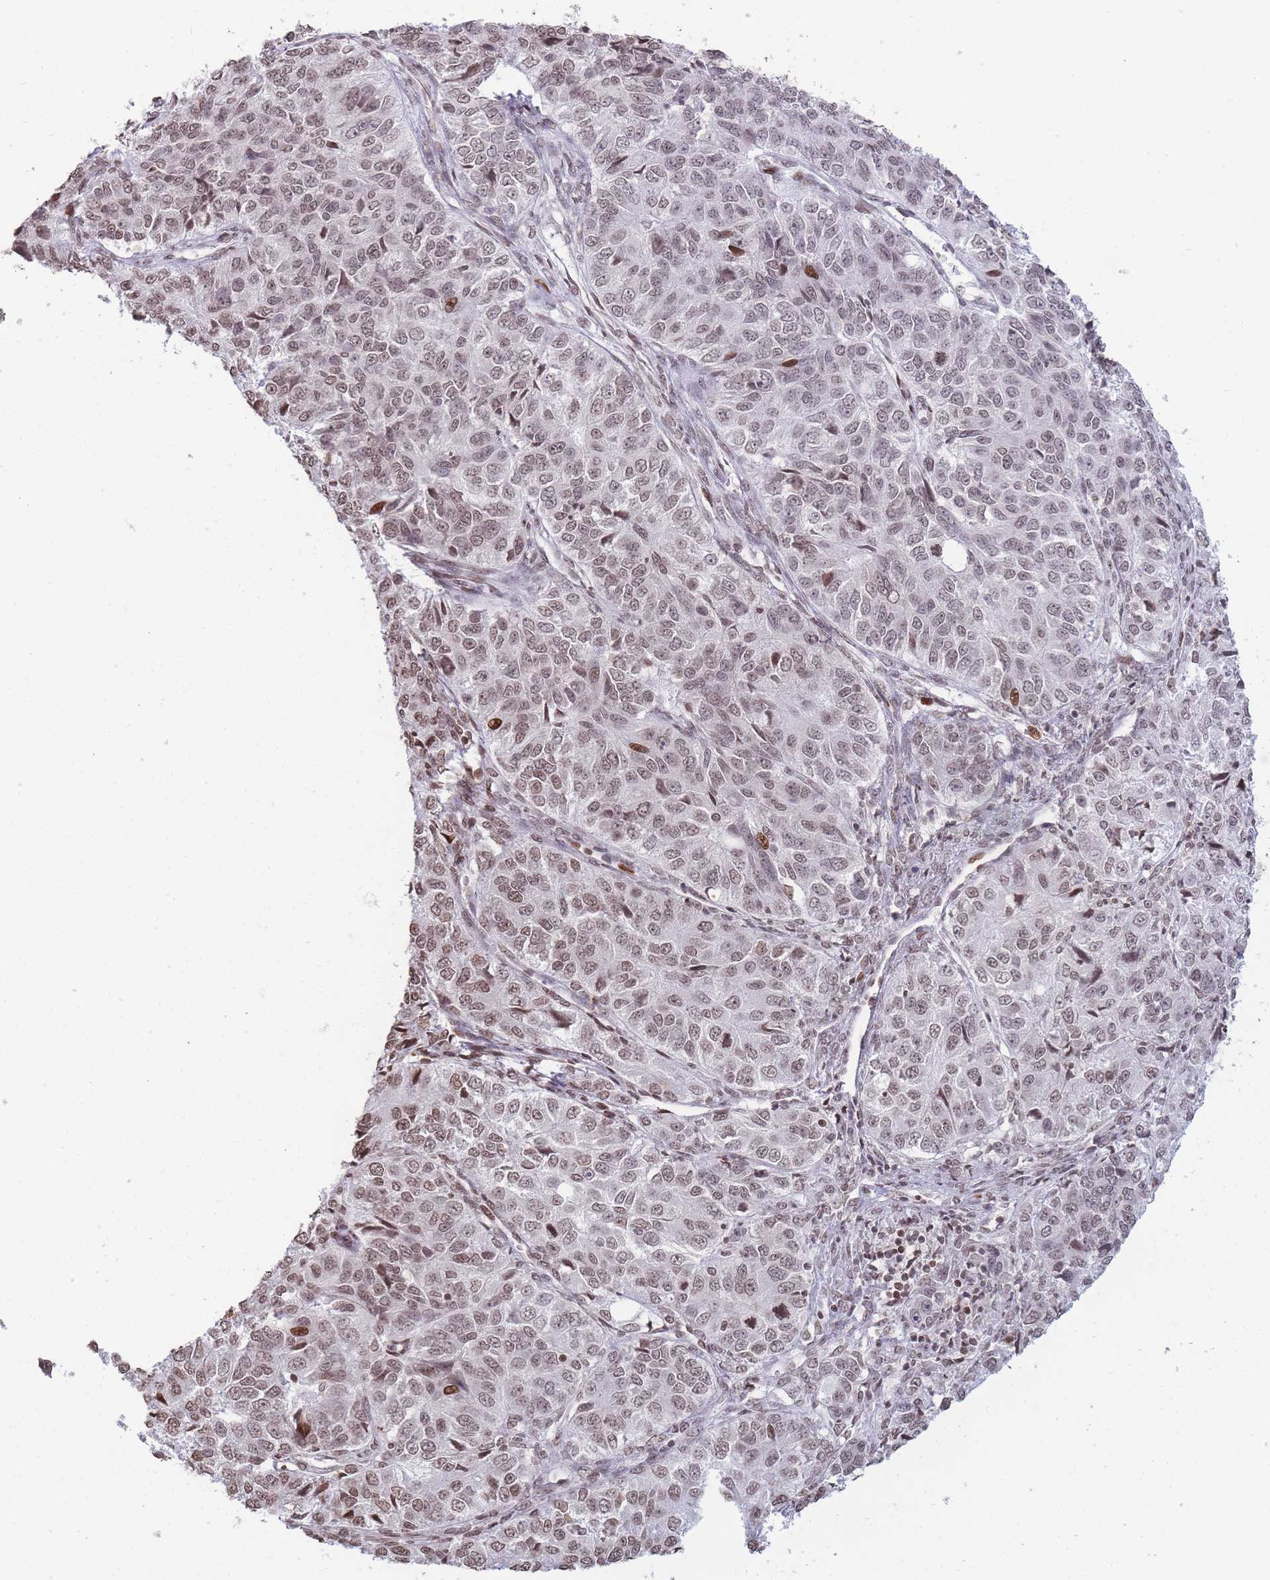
{"staining": {"intensity": "weak", "quantity": ">75%", "location": "nuclear"}, "tissue": "ovarian cancer", "cell_type": "Tumor cells", "image_type": "cancer", "snomed": [{"axis": "morphology", "description": "Carcinoma, endometroid"}, {"axis": "topography", "description": "Ovary"}], "caption": "Tumor cells show weak nuclear expression in about >75% of cells in ovarian endometroid carcinoma.", "gene": "SHISAL1", "patient": {"sex": "female", "age": 51}}